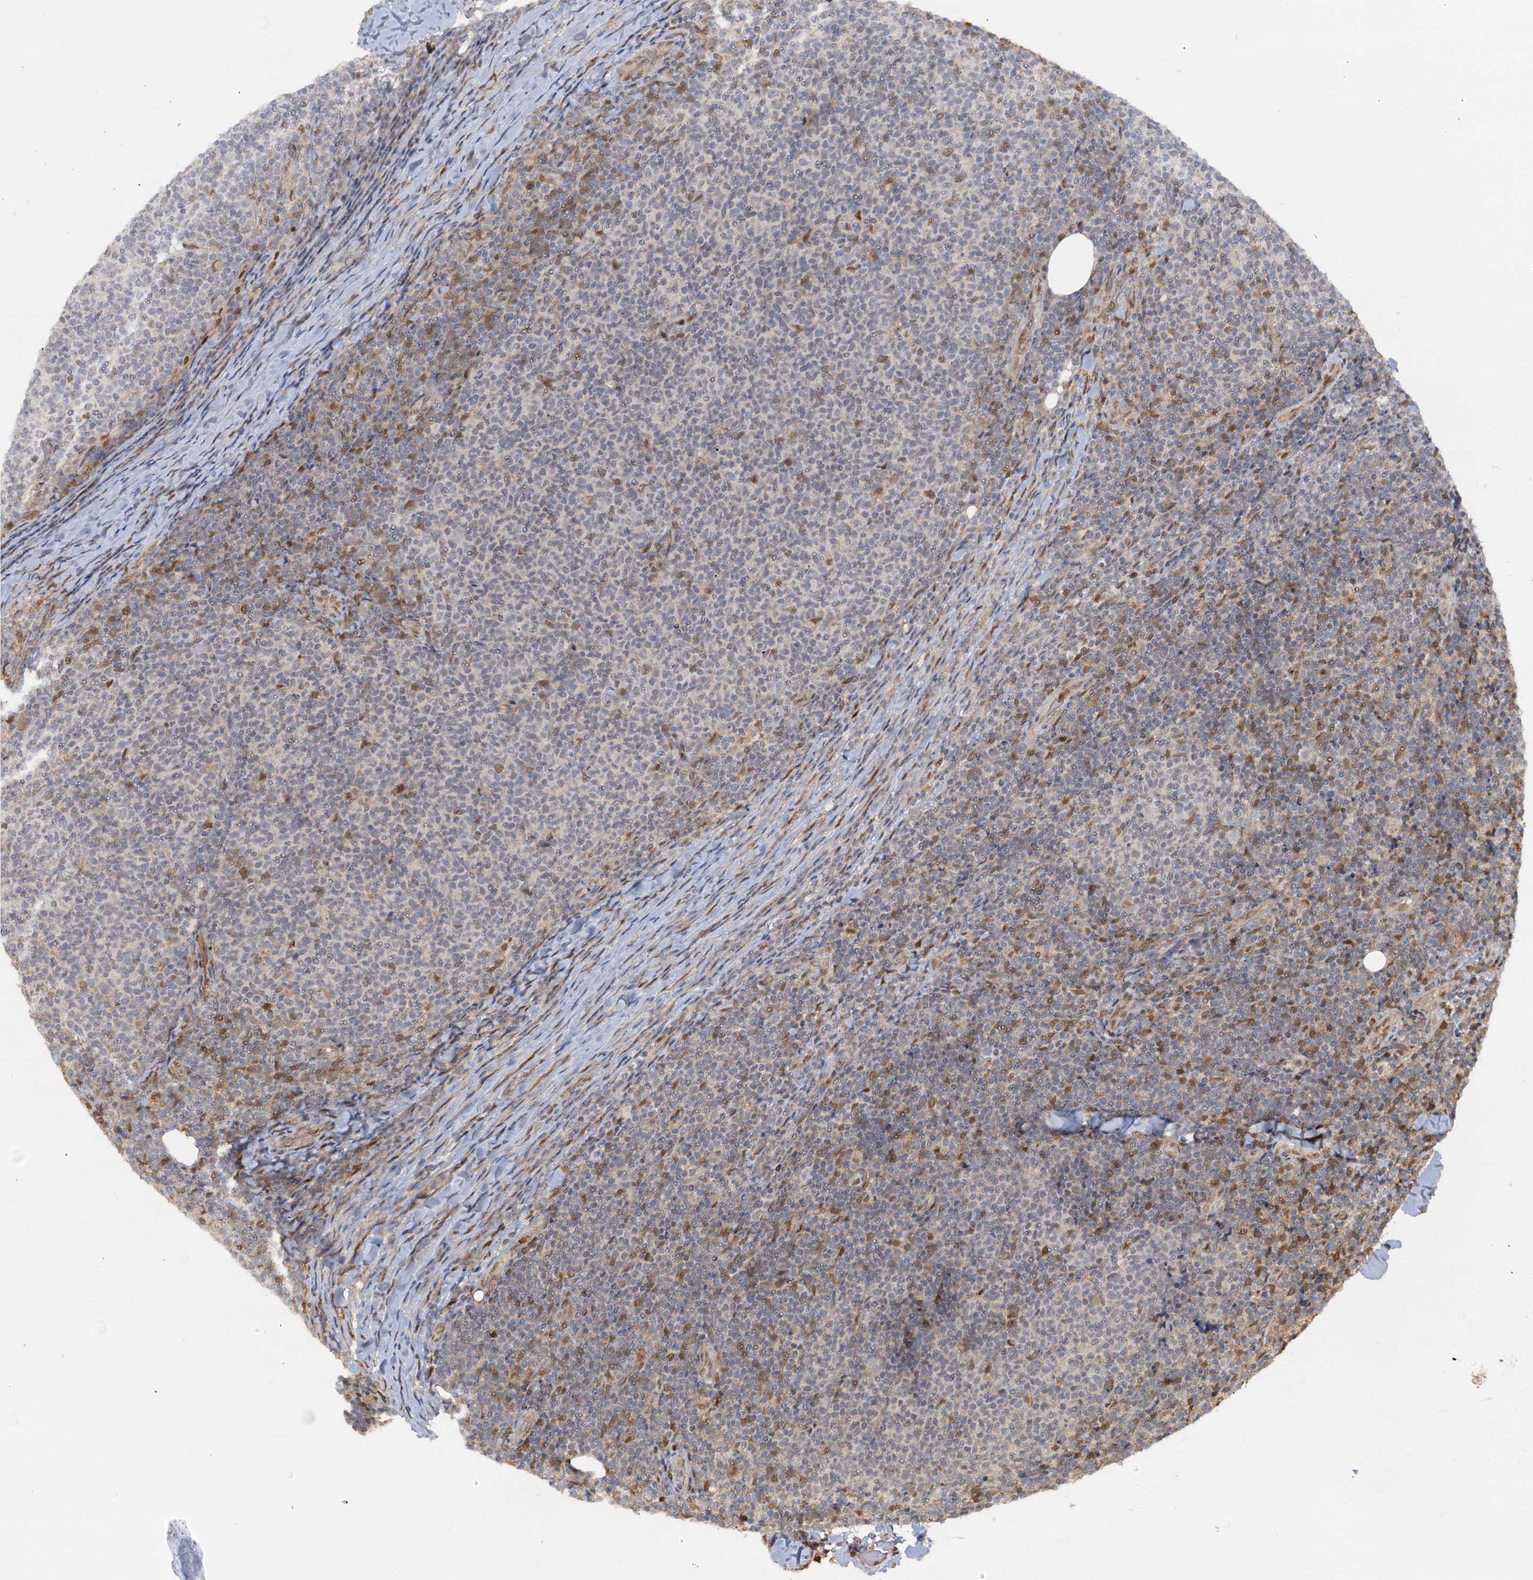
{"staining": {"intensity": "negative", "quantity": "none", "location": "none"}, "tissue": "lymphoma", "cell_type": "Tumor cells", "image_type": "cancer", "snomed": [{"axis": "morphology", "description": "Malignant lymphoma, non-Hodgkin's type, Low grade"}, {"axis": "topography", "description": "Lymph node"}], "caption": "An immunohistochemistry (IHC) micrograph of lymphoma is shown. There is no staining in tumor cells of lymphoma.", "gene": "ZNF609", "patient": {"sex": "male", "age": 66}}